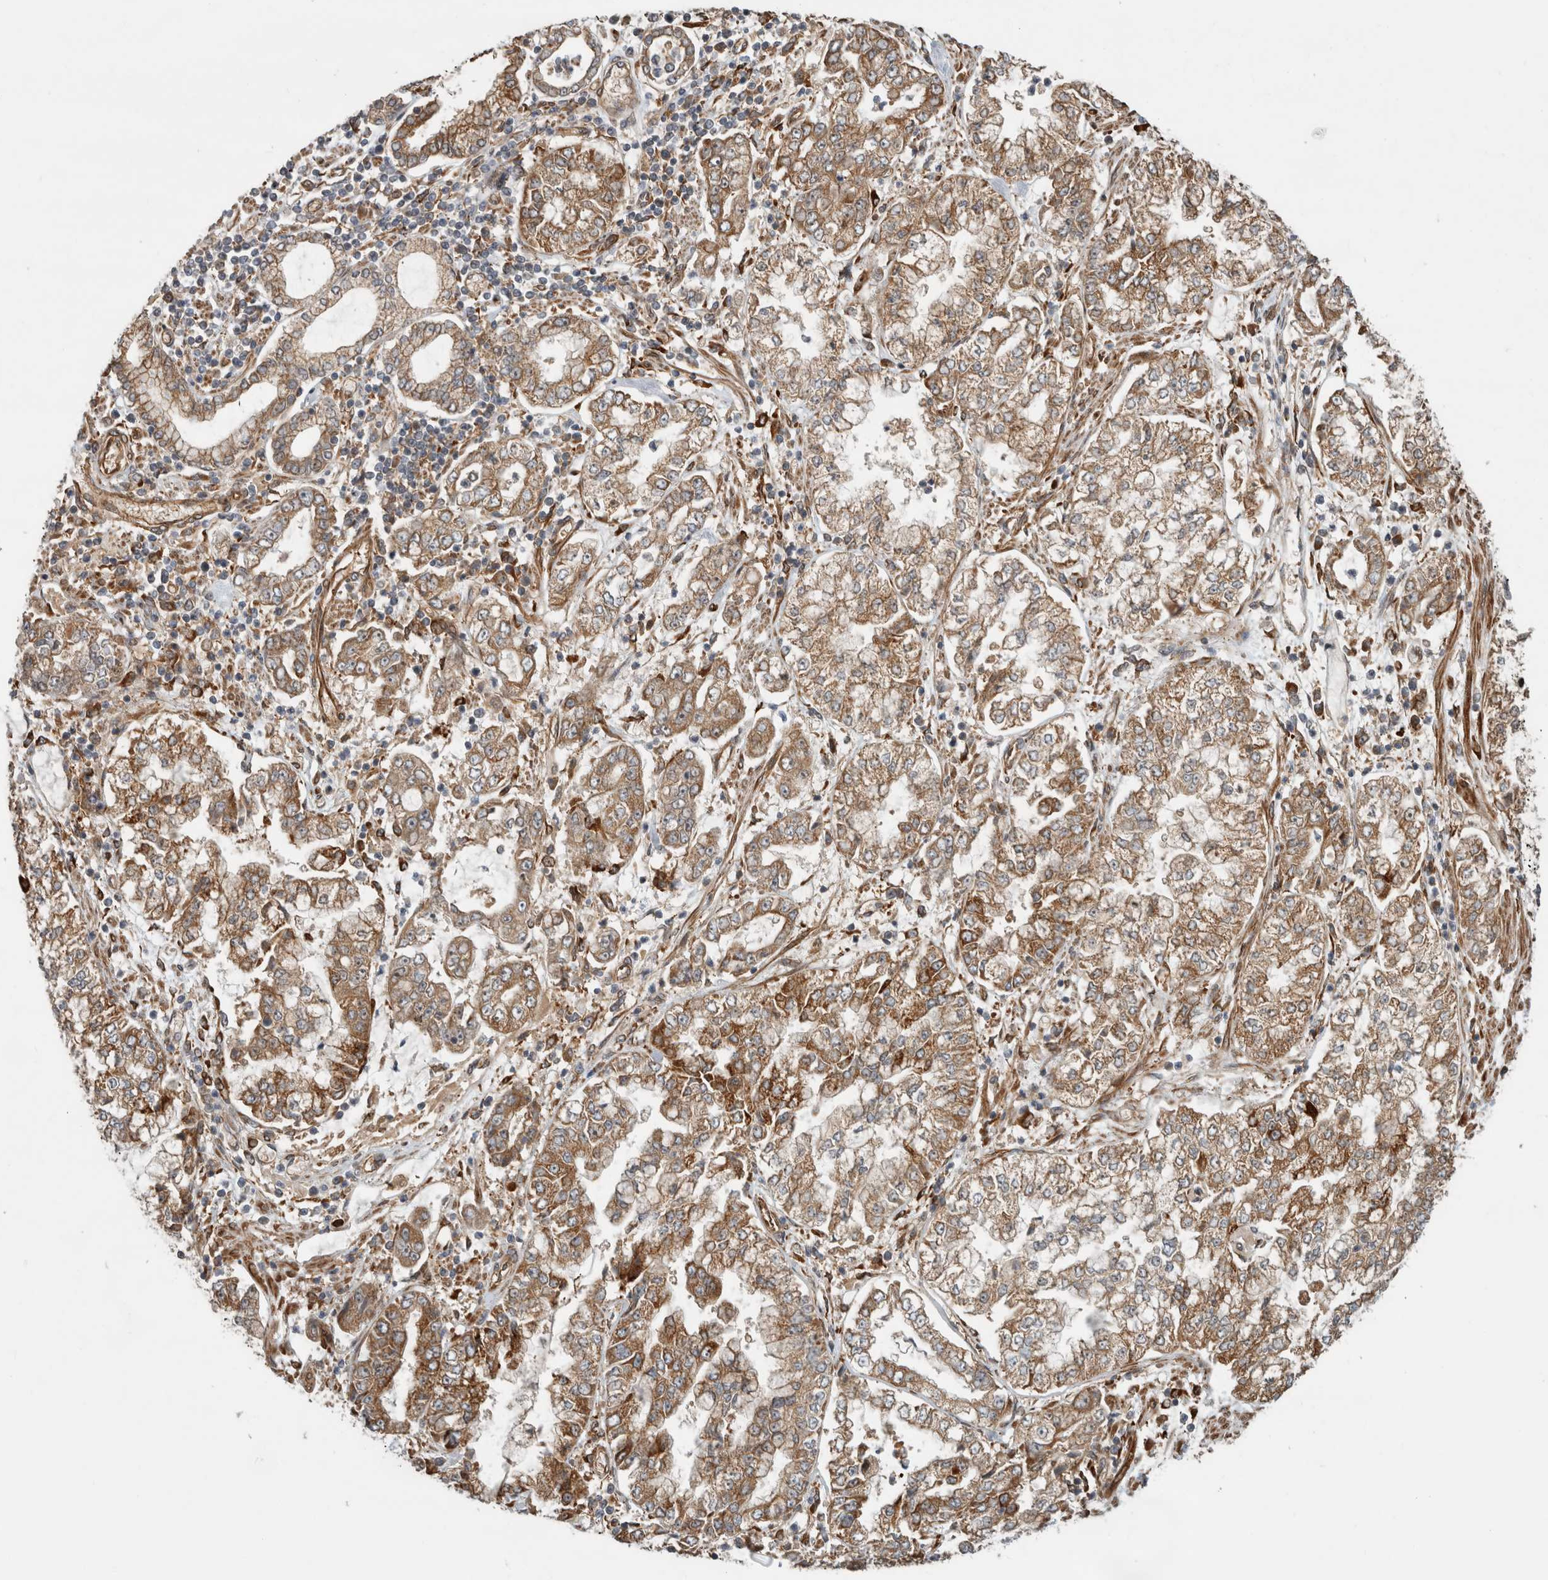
{"staining": {"intensity": "moderate", "quantity": ">75%", "location": "cytoplasmic/membranous"}, "tissue": "stomach cancer", "cell_type": "Tumor cells", "image_type": "cancer", "snomed": [{"axis": "morphology", "description": "Adenocarcinoma, NOS"}, {"axis": "topography", "description": "Stomach"}], "caption": "The image displays a brown stain indicating the presence of a protein in the cytoplasmic/membranous of tumor cells in adenocarcinoma (stomach). (brown staining indicates protein expression, while blue staining denotes nuclei).", "gene": "TUBD1", "patient": {"sex": "male", "age": 76}}